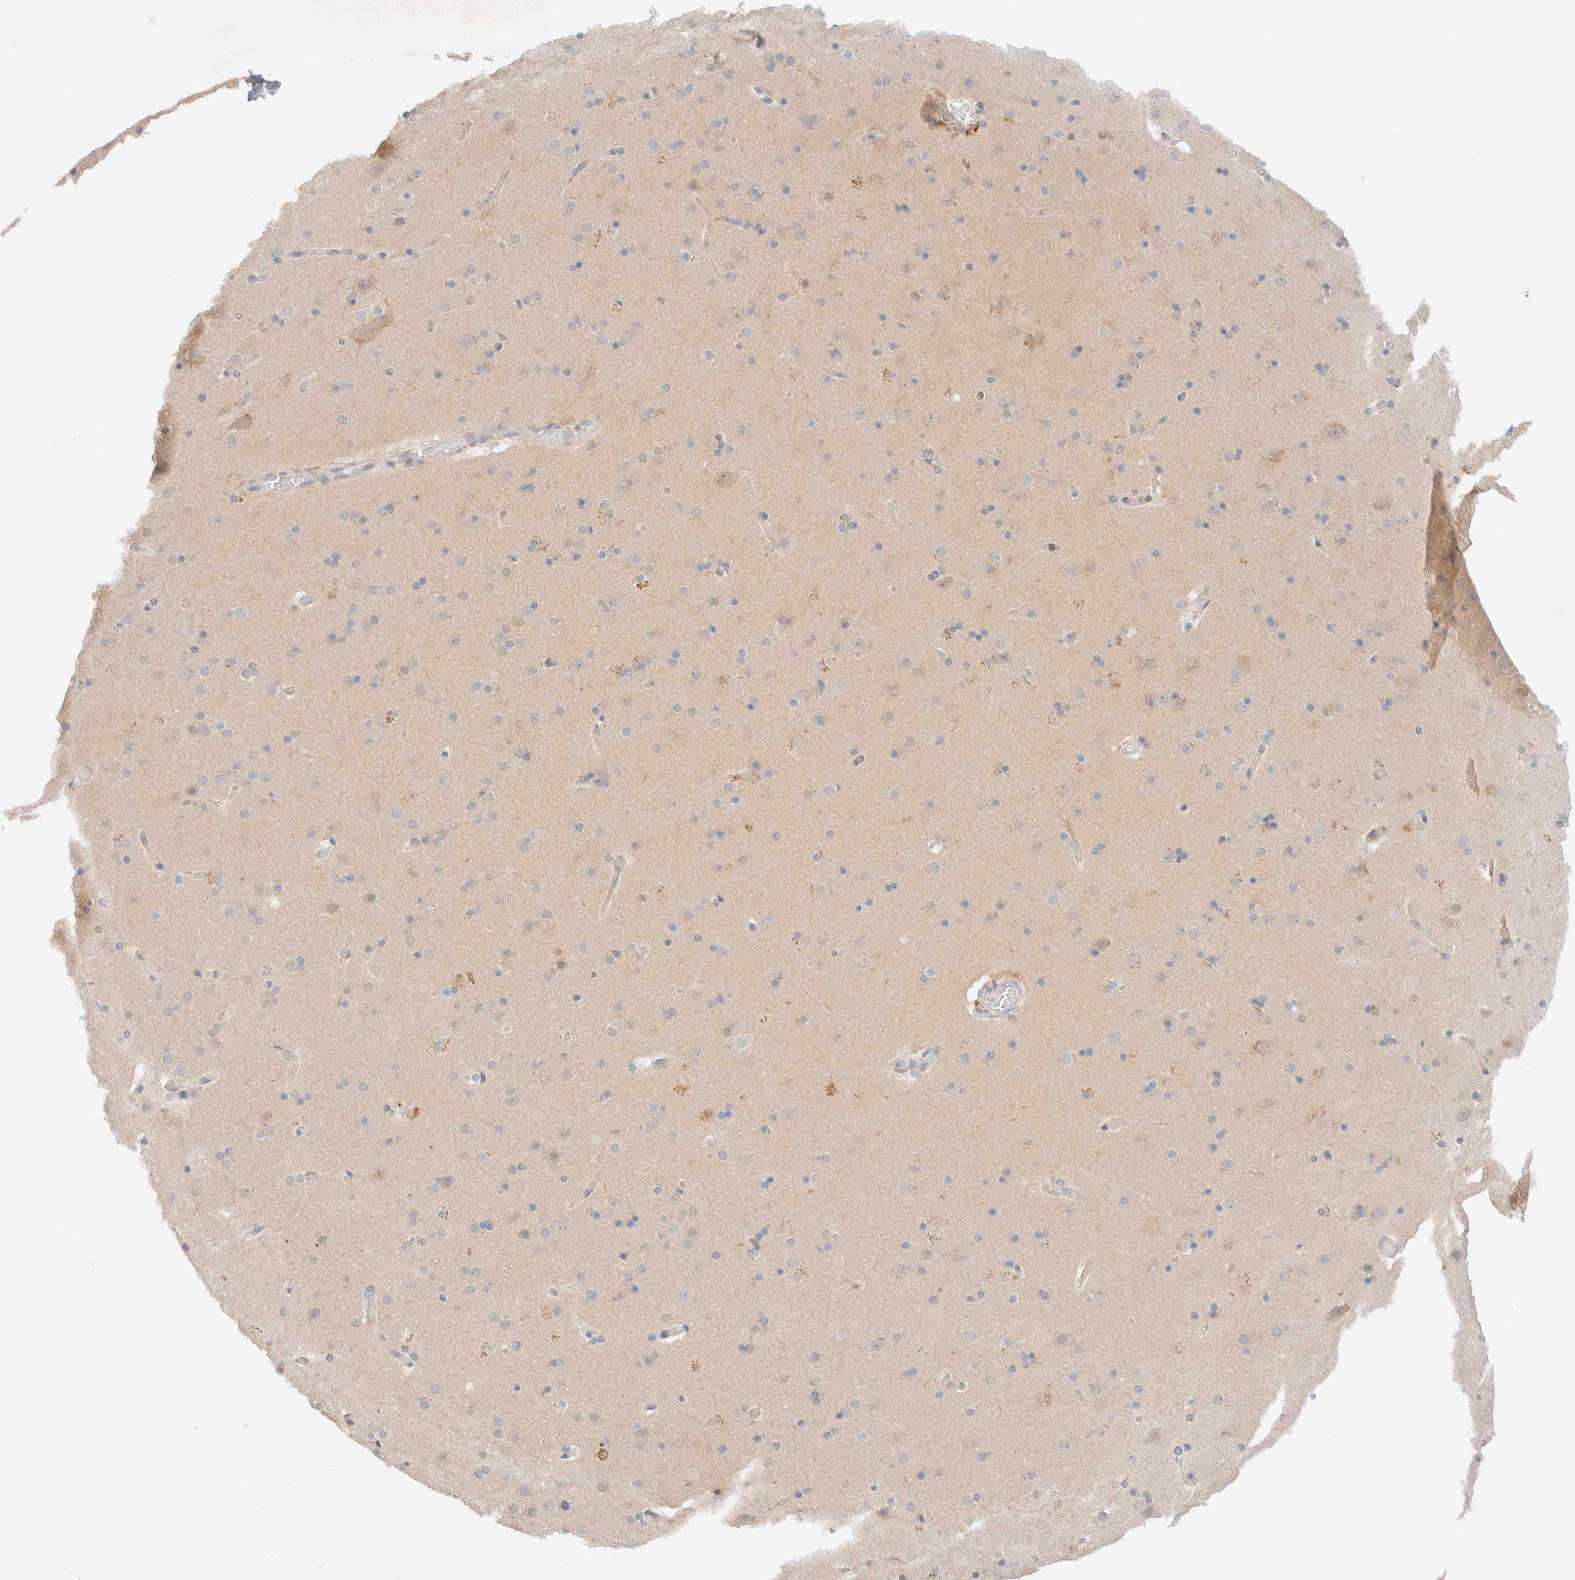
{"staining": {"intensity": "negative", "quantity": "none", "location": "none"}, "tissue": "cerebral cortex", "cell_type": "Endothelial cells", "image_type": "normal", "snomed": [{"axis": "morphology", "description": "Normal tissue, NOS"}, {"axis": "topography", "description": "Cerebral cortex"}], "caption": "This is a photomicrograph of IHC staining of normal cerebral cortex, which shows no staining in endothelial cells.", "gene": "CHKA", "patient": {"sex": "male", "age": 57}}